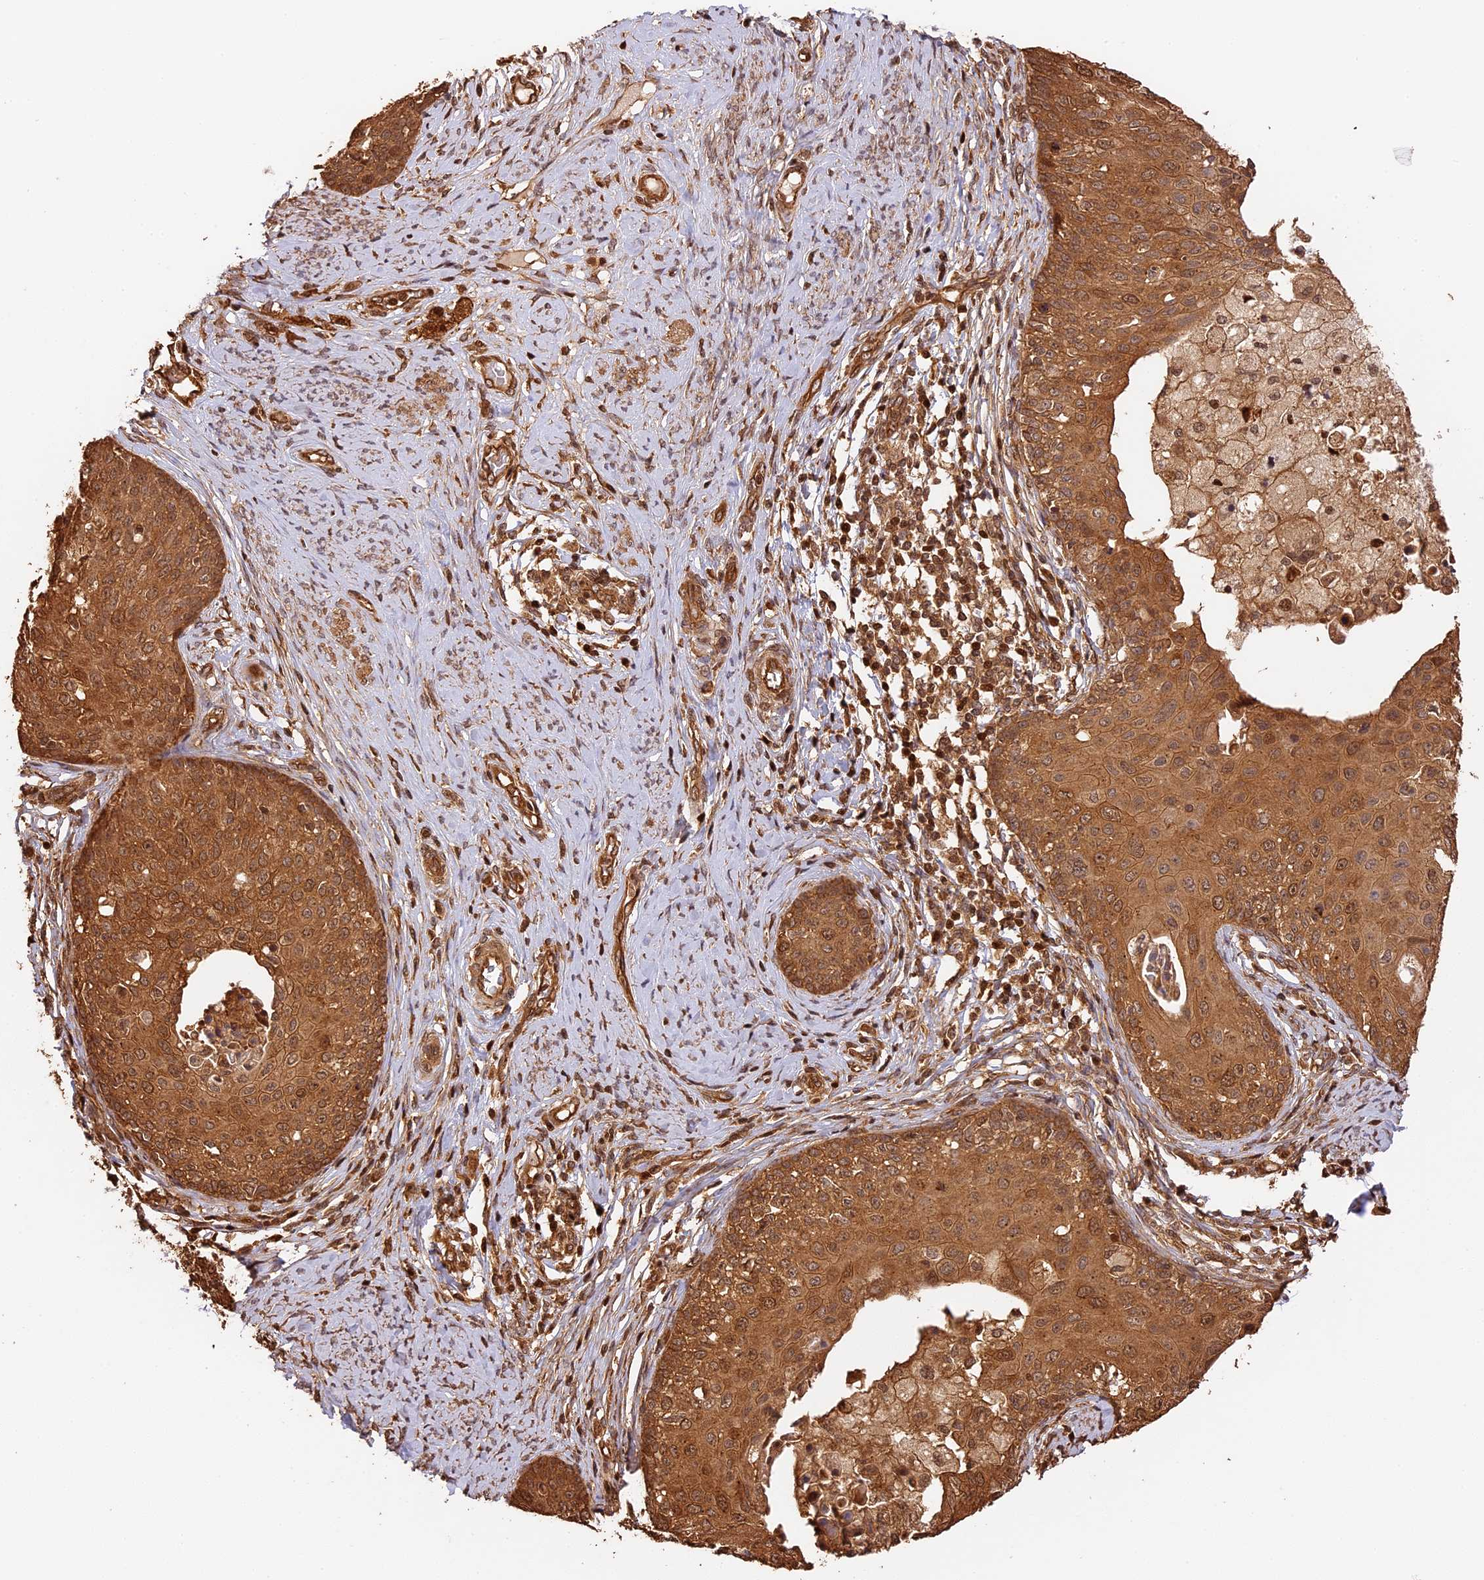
{"staining": {"intensity": "strong", "quantity": ">75%", "location": "cytoplasmic/membranous,nuclear"}, "tissue": "cervical cancer", "cell_type": "Tumor cells", "image_type": "cancer", "snomed": [{"axis": "morphology", "description": "Squamous cell carcinoma, NOS"}, {"axis": "morphology", "description": "Adenocarcinoma, NOS"}, {"axis": "topography", "description": "Cervix"}], "caption": "There is high levels of strong cytoplasmic/membranous and nuclear staining in tumor cells of squamous cell carcinoma (cervical), as demonstrated by immunohistochemical staining (brown color).", "gene": "PPP1R37", "patient": {"sex": "female", "age": 52}}